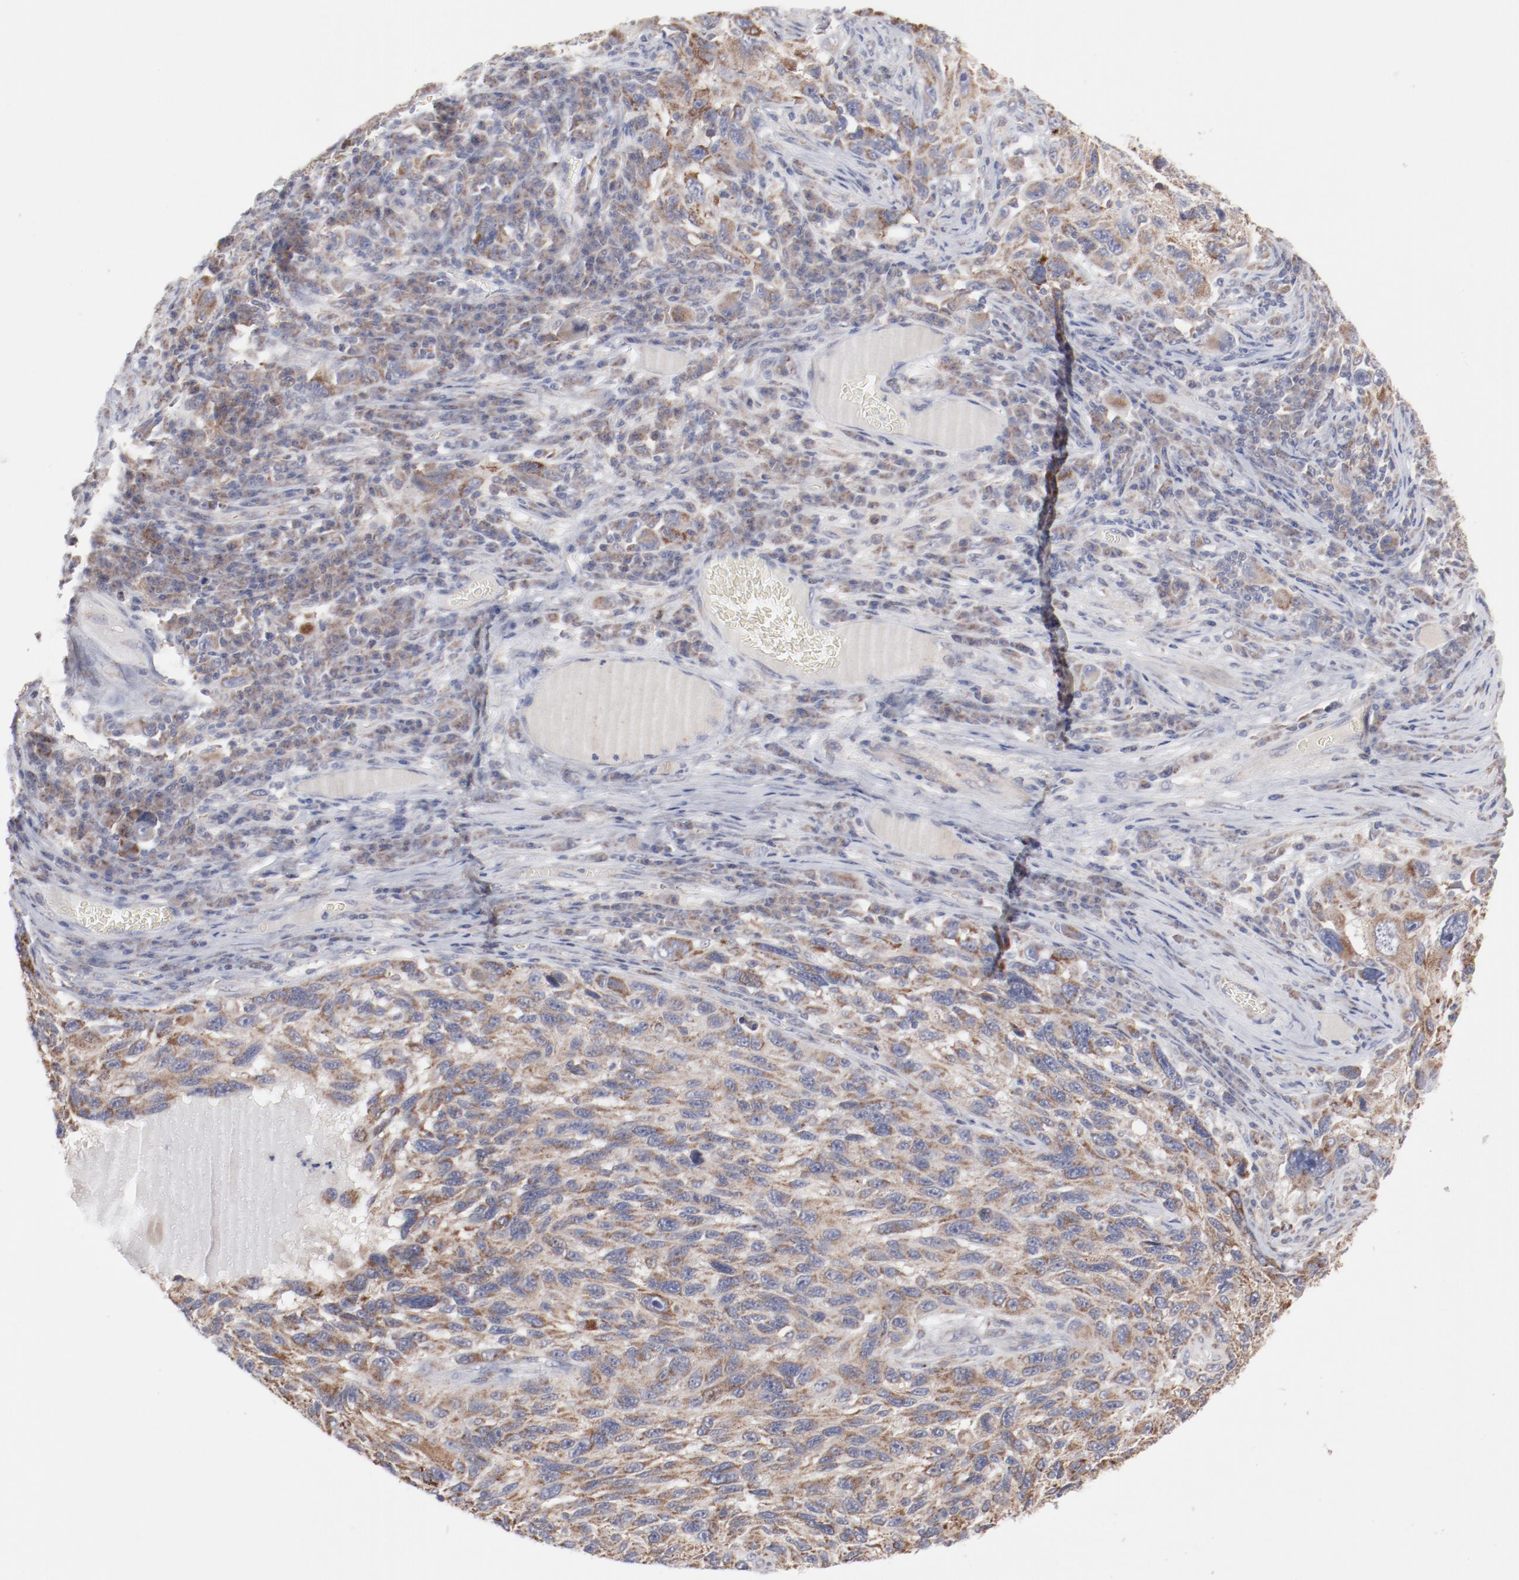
{"staining": {"intensity": "moderate", "quantity": ">75%", "location": "cytoplasmic/membranous"}, "tissue": "melanoma", "cell_type": "Tumor cells", "image_type": "cancer", "snomed": [{"axis": "morphology", "description": "Malignant melanoma, NOS"}, {"axis": "topography", "description": "Skin"}], "caption": "This is an image of IHC staining of melanoma, which shows moderate expression in the cytoplasmic/membranous of tumor cells.", "gene": "PPFIBP2", "patient": {"sex": "male", "age": 53}}